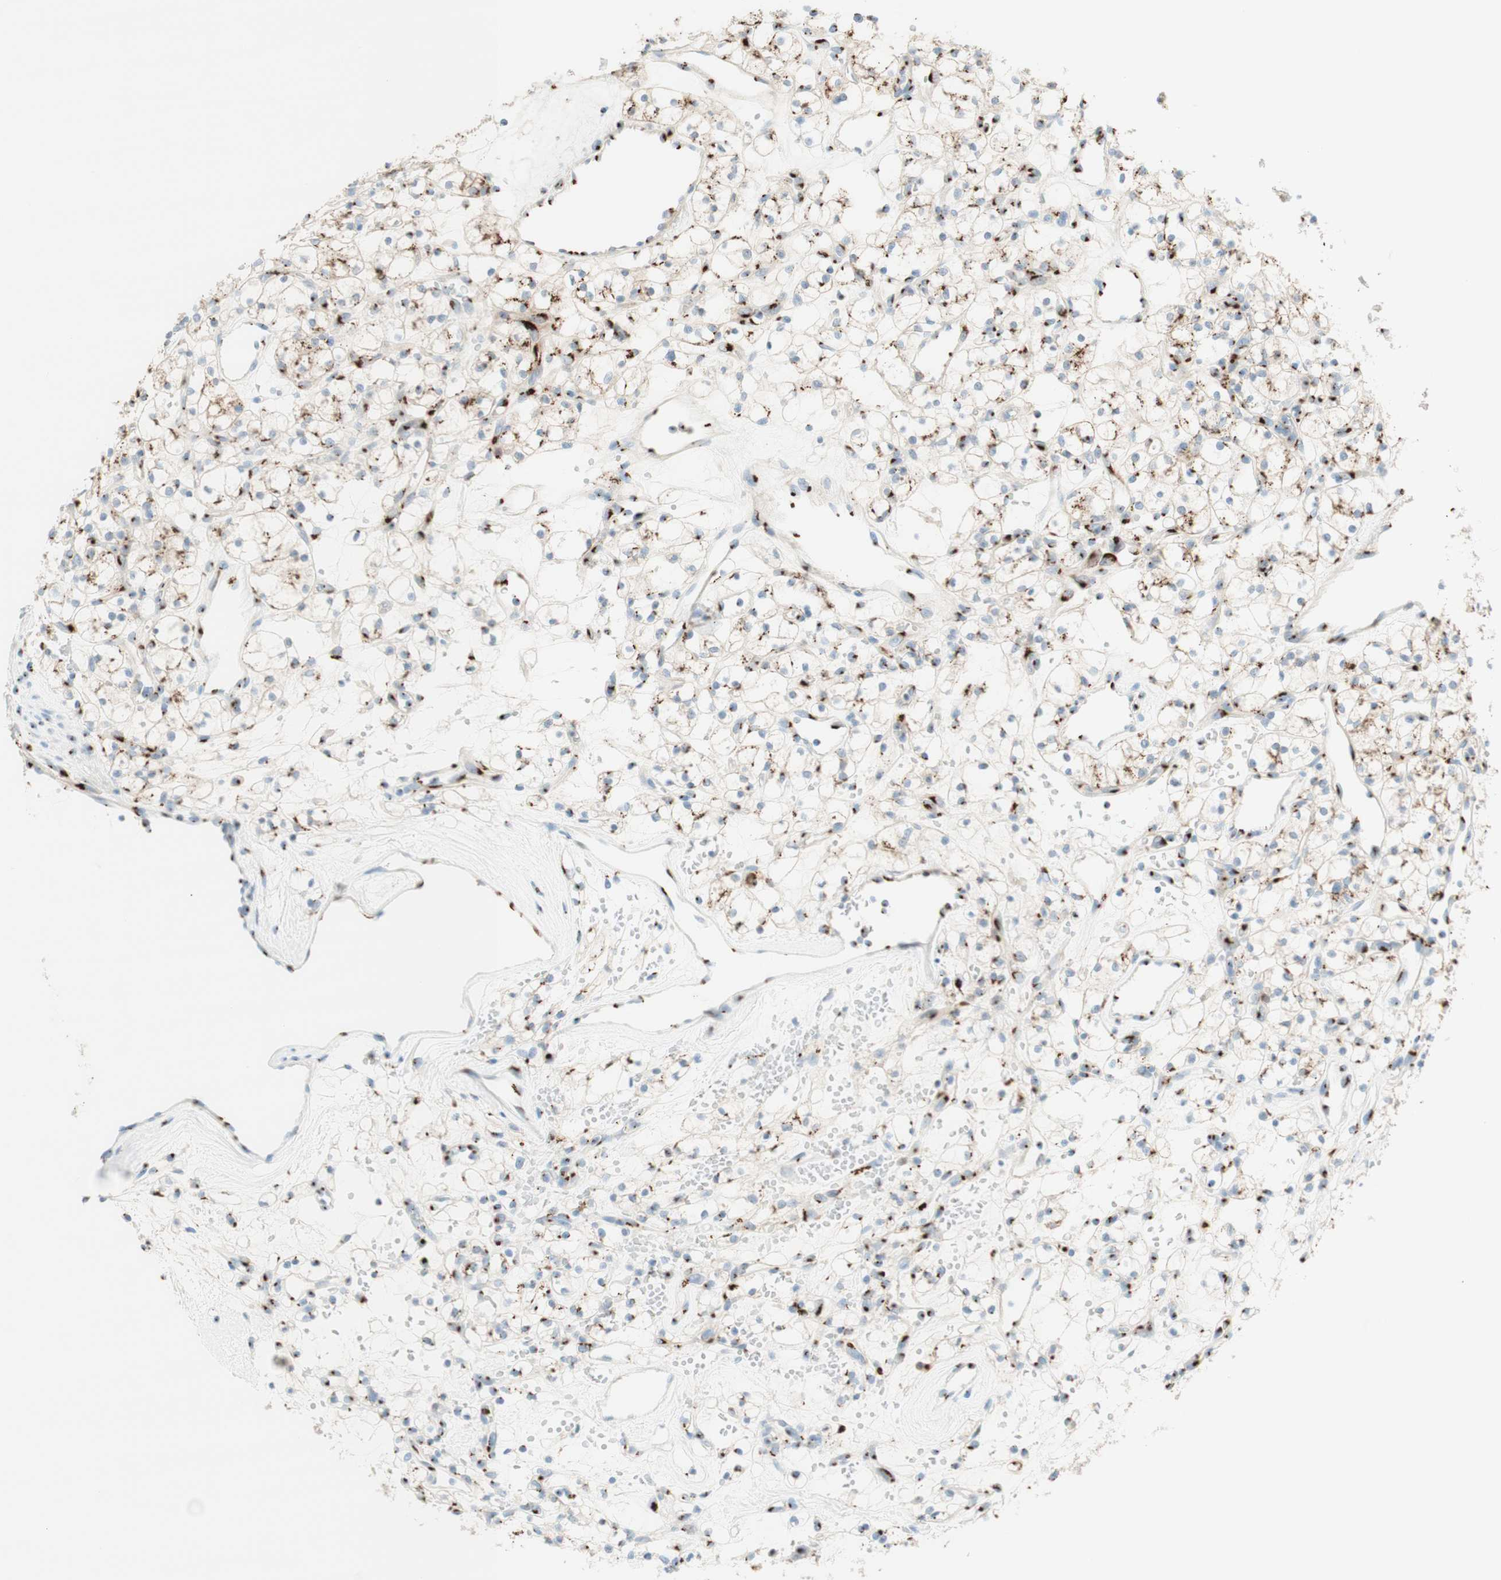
{"staining": {"intensity": "strong", "quantity": "25%-75%", "location": "cytoplasmic/membranous"}, "tissue": "renal cancer", "cell_type": "Tumor cells", "image_type": "cancer", "snomed": [{"axis": "morphology", "description": "Adenocarcinoma, NOS"}, {"axis": "topography", "description": "Kidney"}], "caption": "Immunohistochemical staining of renal adenocarcinoma exhibits high levels of strong cytoplasmic/membranous positivity in approximately 25%-75% of tumor cells.", "gene": "GOLGB1", "patient": {"sex": "female", "age": 60}}